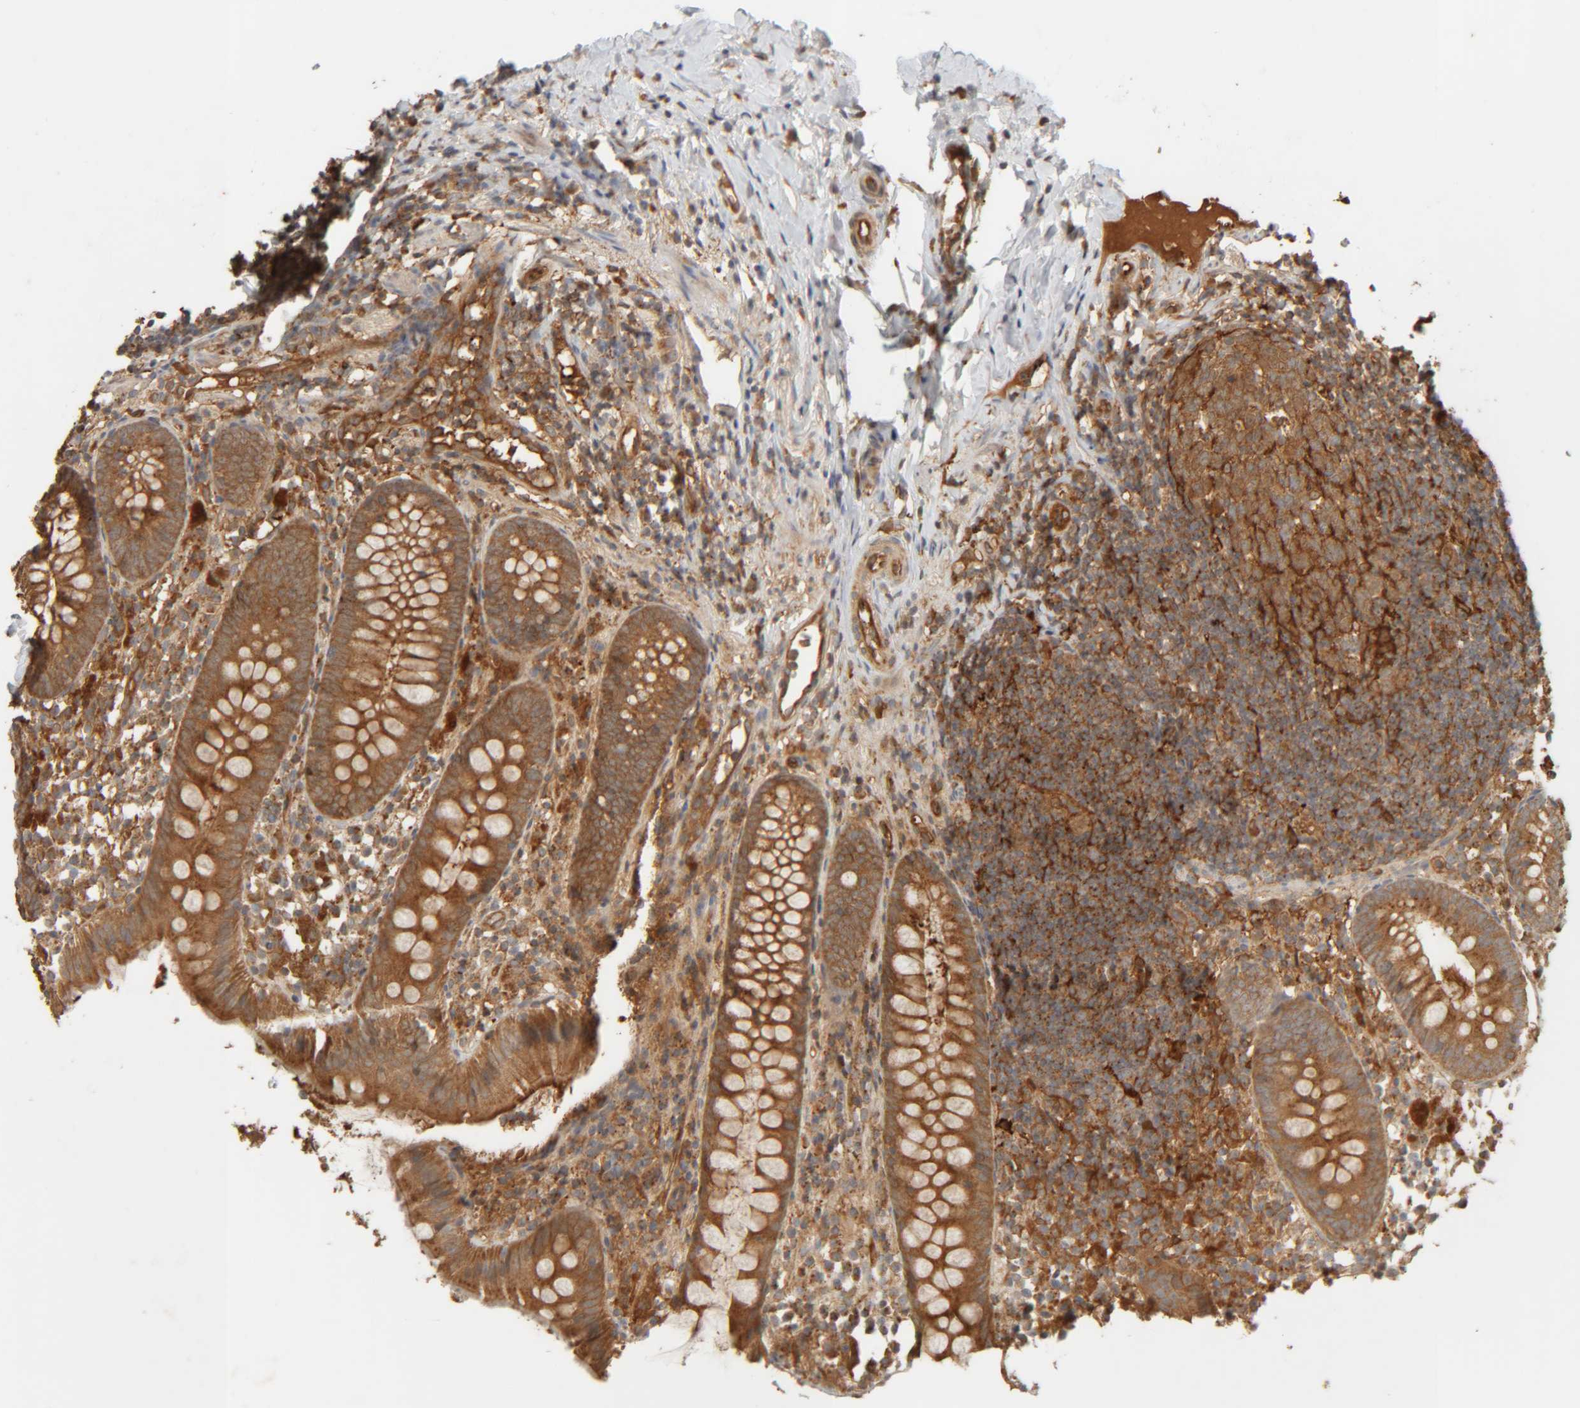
{"staining": {"intensity": "moderate", "quantity": ">75%", "location": "cytoplasmic/membranous"}, "tissue": "appendix", "cell_type": "Glandular cells", "image_type": "normal", "snomed": [{"axis": "morphology", "description": "Normal tissue, NOS"}, {"axis": "topography", "description": "Appendix"}], "caption": "Immunohistochemistry of benign appendix displays medium levels of moderate cytoplasmic/membranous staining in approximately >75% of glandular cells.", "gene": "TMEM192", "patient": {"sex": "female", "age": 20}}